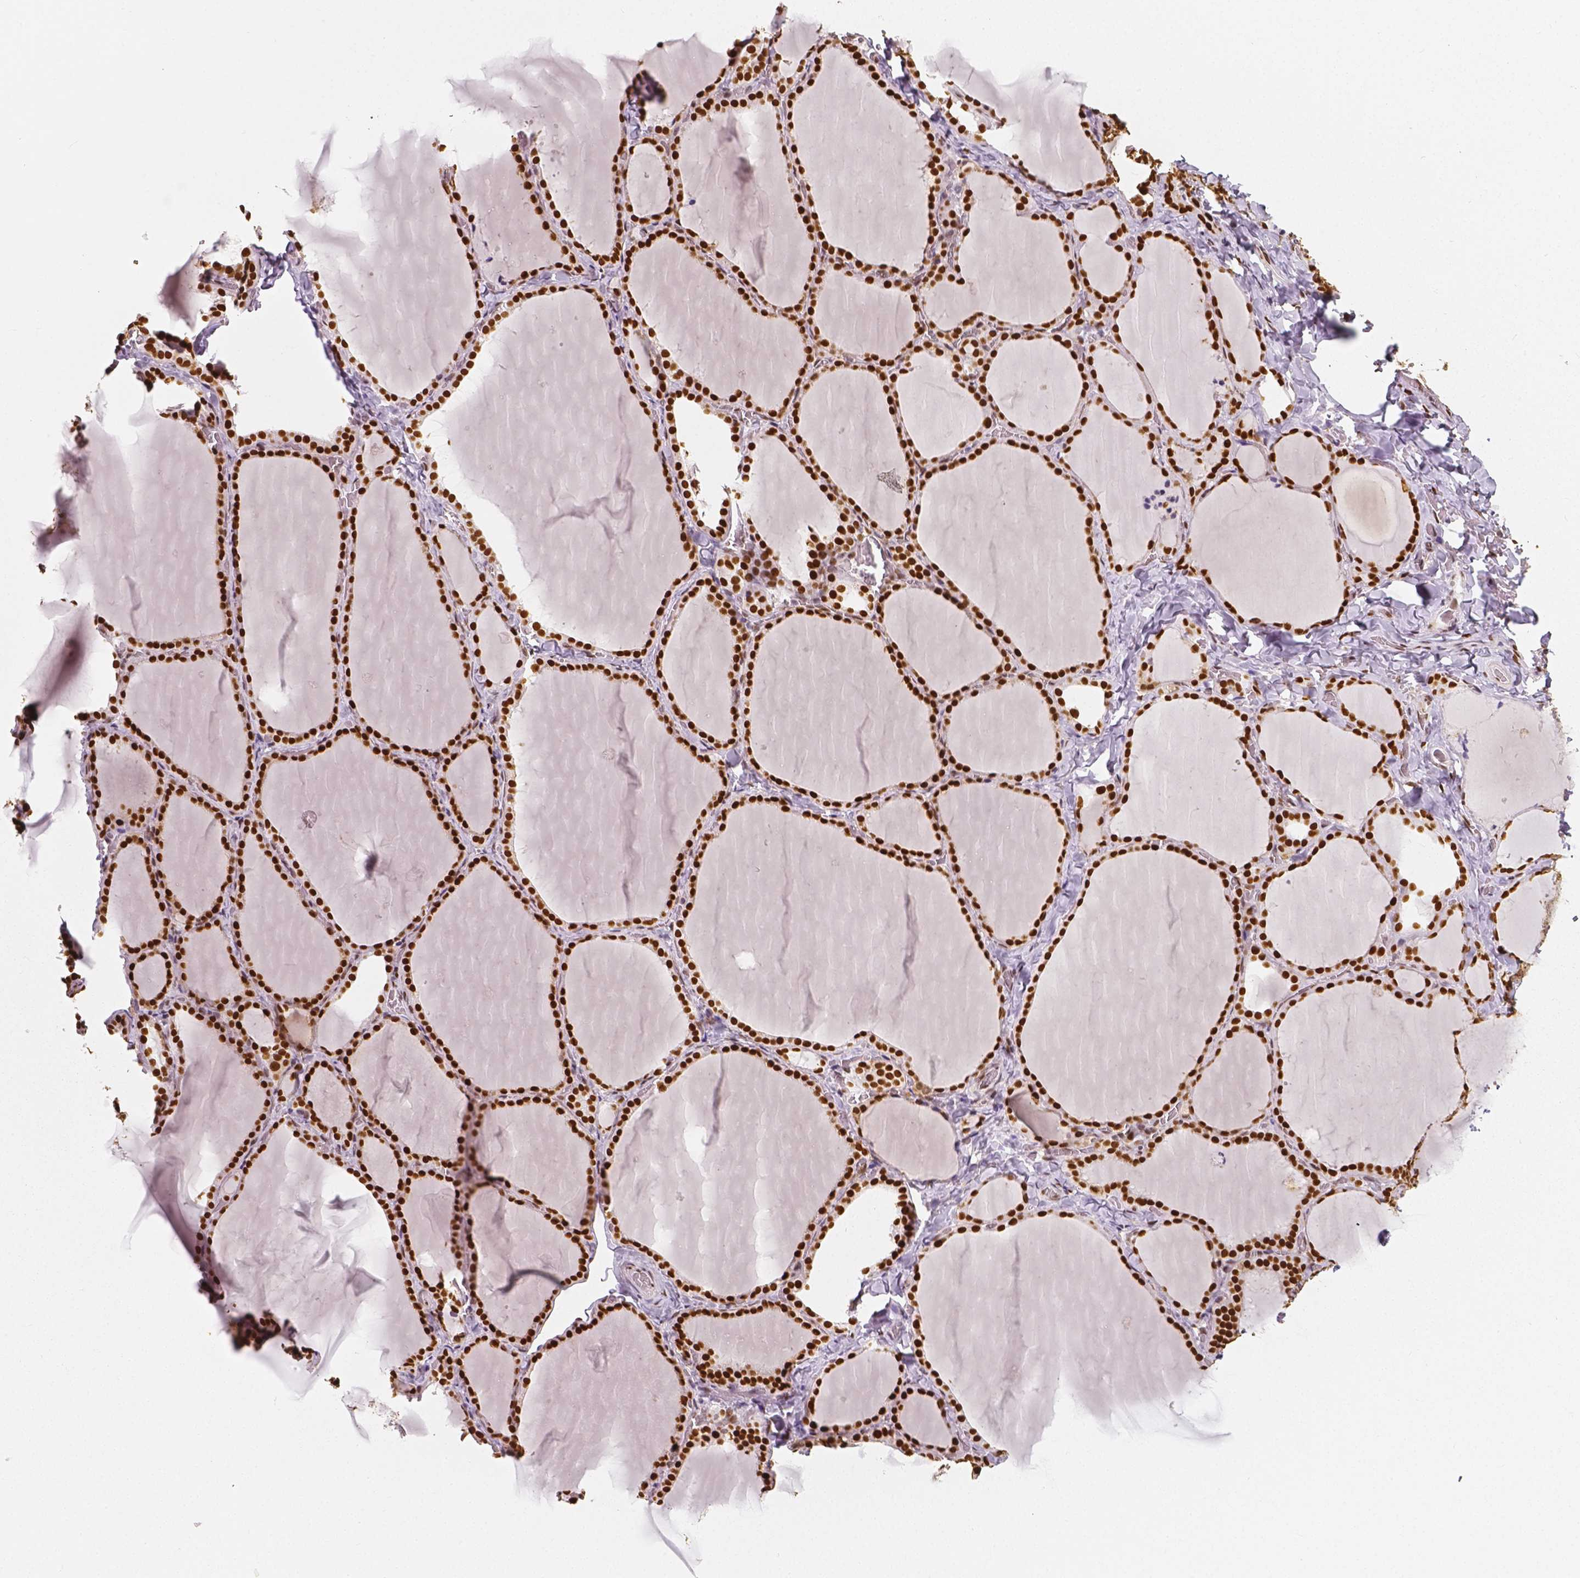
{"staining": {"intensity": "strong", "quantity": ">75%", "location": "nuclear"}, "tissue": "thyroid gland", "cell_type": "Glandular cells", "image_type": "normal", "snomed": [{"axis": "morphology", "description": "Normal tissue, NOS"}, {"axis": "topography", "description": "Thyroid gland"}], "caption": "This image exhibits IHC staining of normal thyroid gland, with high strong nuclear staining in approximately >75% of glandular cells.", "gene": "NUCKS1", "patient": {"sex": "female", "age": 22}}